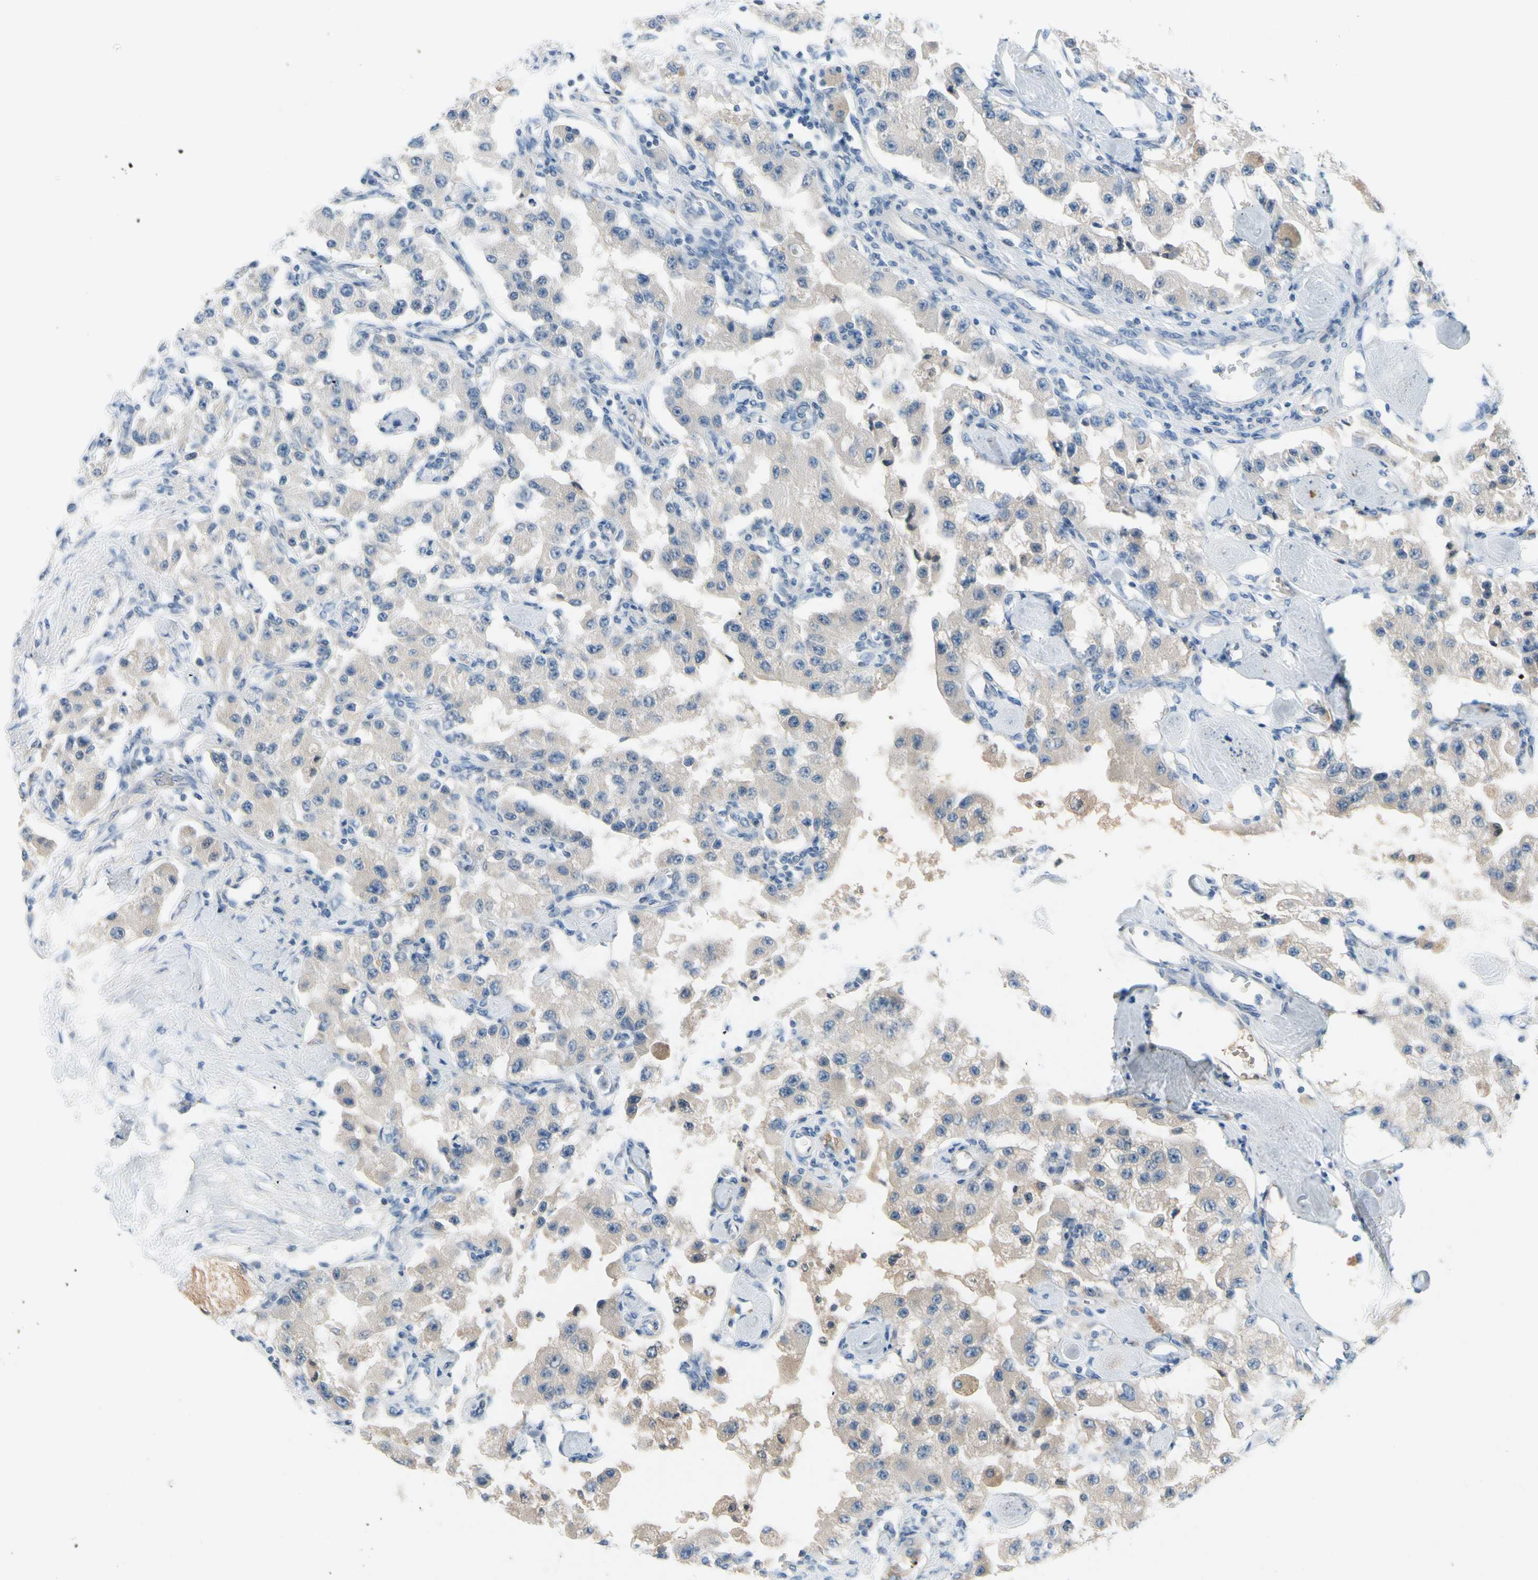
{"staining": {"intensity": "negative", "quantity": "none", "location": "none"}, "tissue": "carcinoid", "cell_type": "Tumor cells", "image_type": "cancer", "snomed": [{"axis": "morphology", "description": "Carcinoid, malignant, NOS"}, {"axis": "topography", "description": "Pancreas"}], "caption": "DAB immunohistochemical staining of human carcinoid exhibits no significant expression in tumor cells.", "gene": "CNDP1", "patient": {"sex": "male", "age": 41}}